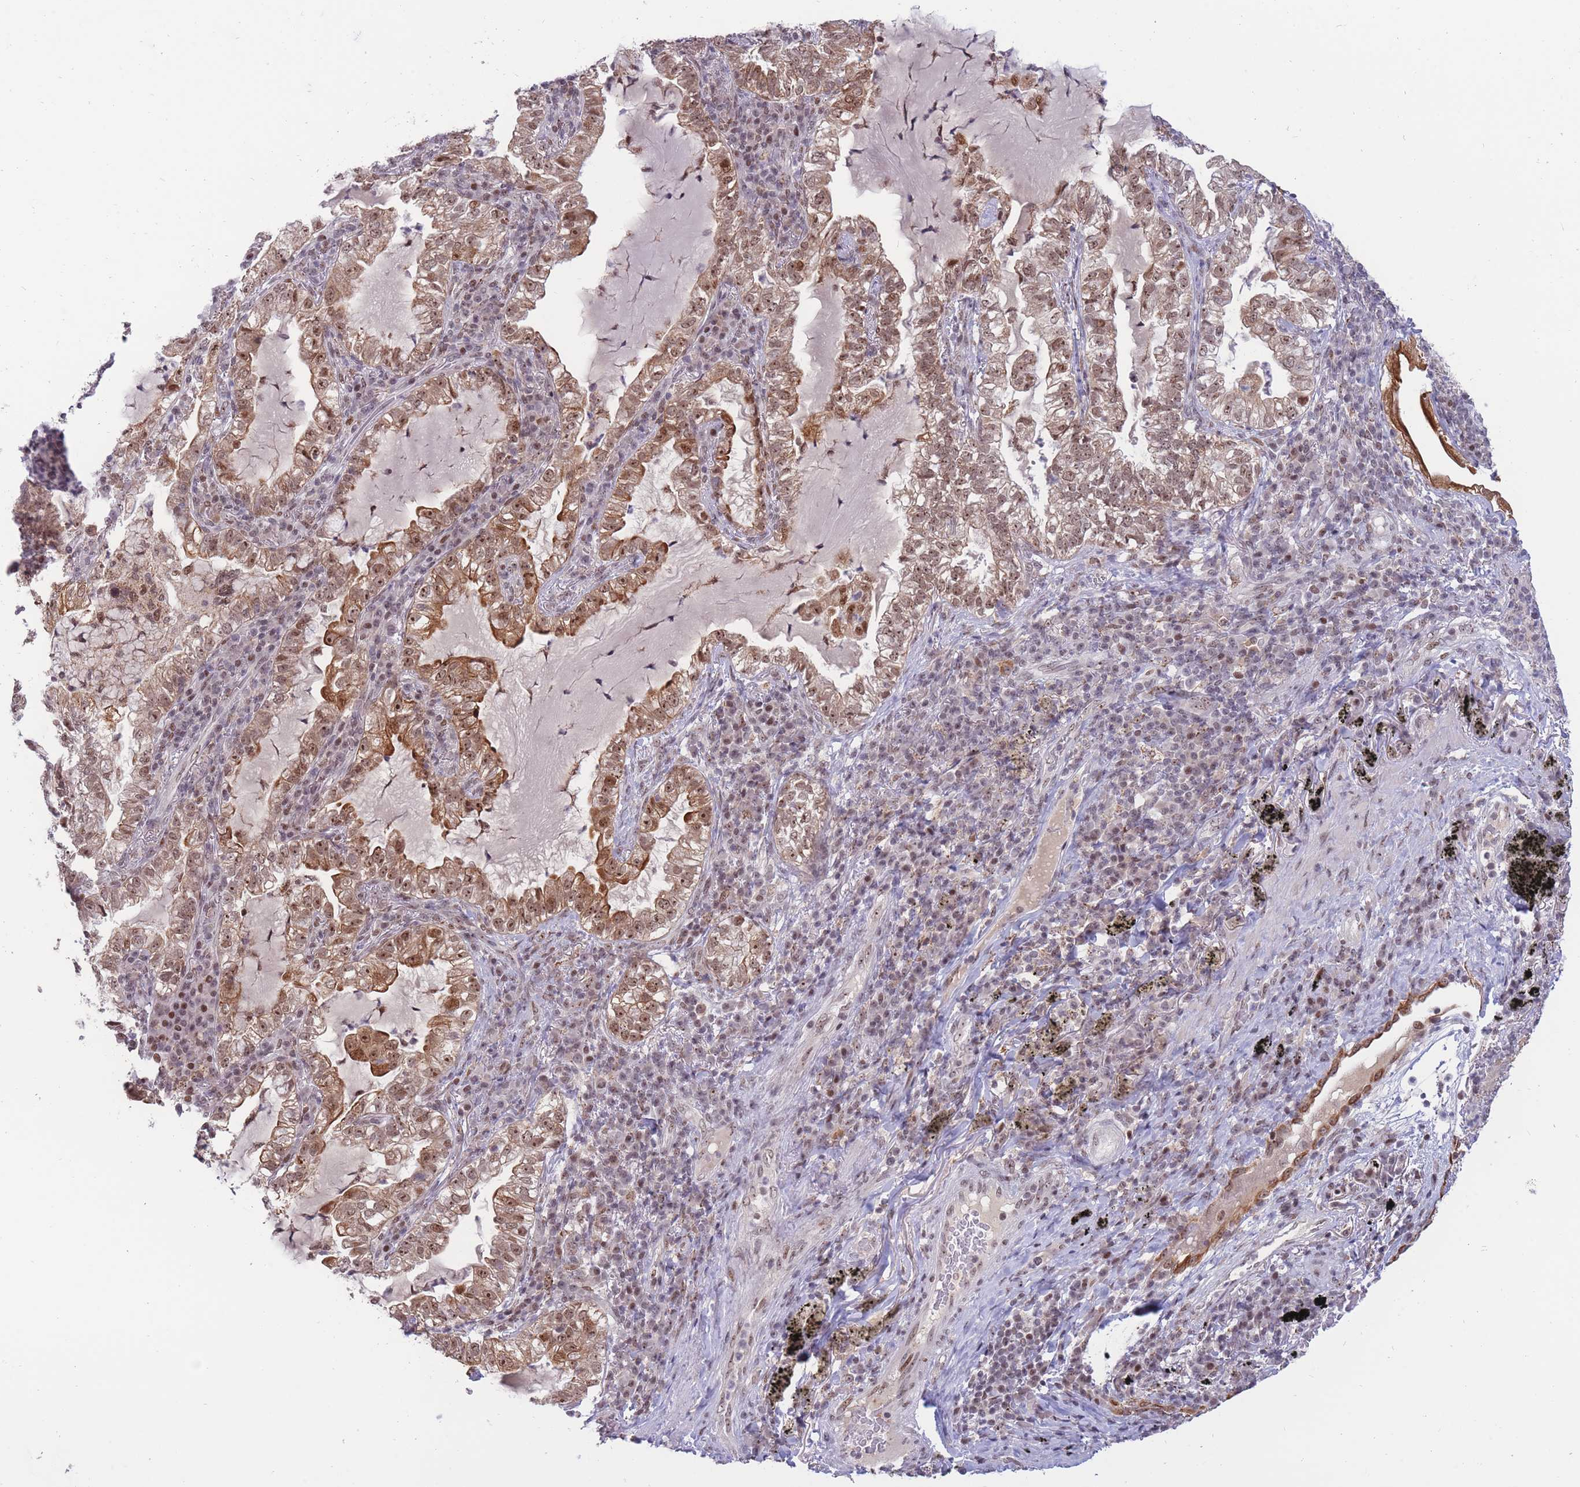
{"staining": {"intensity": "moderate", "quantity": ">75%", "location": "cytoplasmic/membranous,nuclear"}, "tissue": "lung cancer", "cell_type": "Tumor cells", "image_type": "cancer", "snomed": [{"axis": "morphology", "description": "Adenocarcinoma, NOS"}, {"axis": "topography", "description": "Lung"}], "caption": "Tumor cells reveal medium levels of moderate cytoplasmic/membranous and nuclear staining in about >75% of cells in lung adenocarcinoma.", "gene": "TARBP2", "patient": {"sex": "female", "age": 73}}